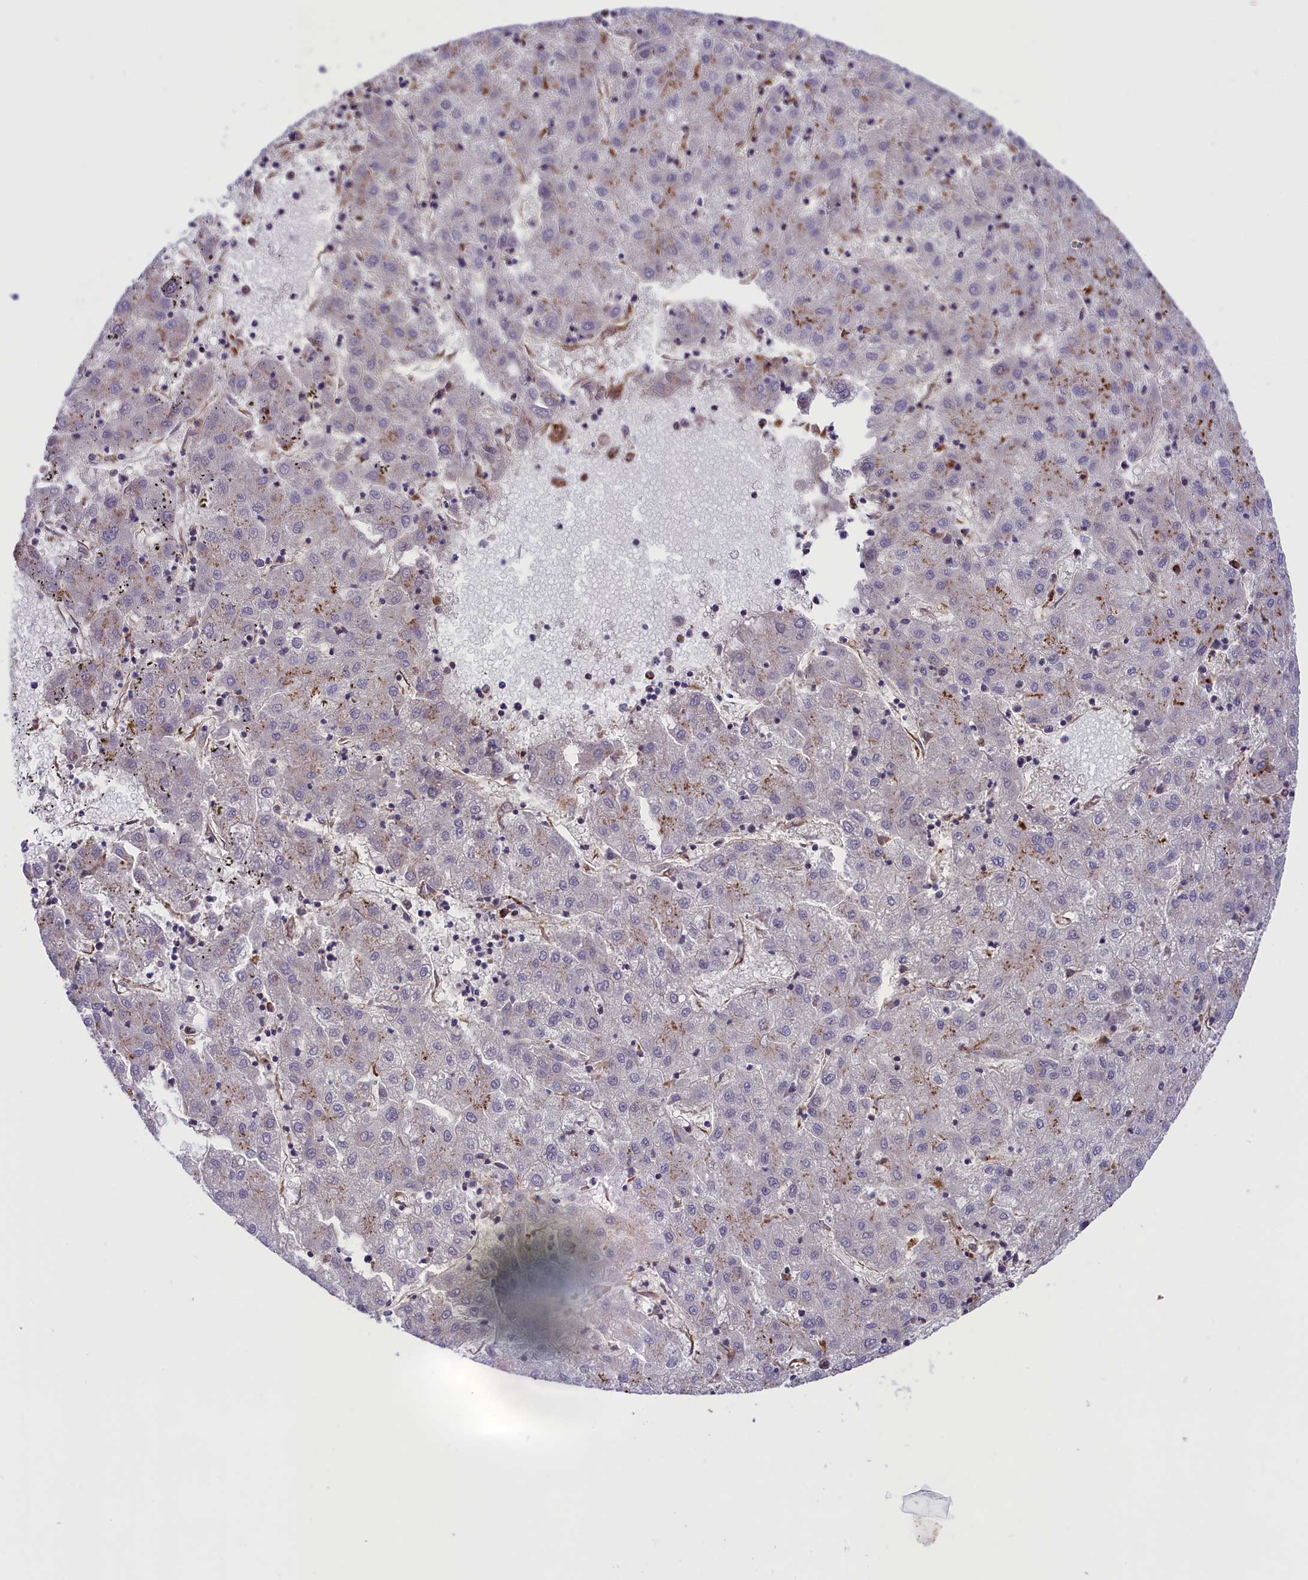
{"staining": {"intensity": "negative", "quantity": "none", "location": "none"}, "tissue": "liver cancer", "cell_type": "Tumor cells", "image_type": "cancer", "snomed": [{"axis": "morphology", "description": "Carcinoma, Hepatocellular, NOS"}, {"axis": "topography", "description": "Liver"}], "caption": "This is a histopathology image of immunohistochemistry (IHC) staining of liver cancer, which shows no staining in tumor cells.", "gene": "MAN2B1", "patient": {"sex": "male", "age": 72}}